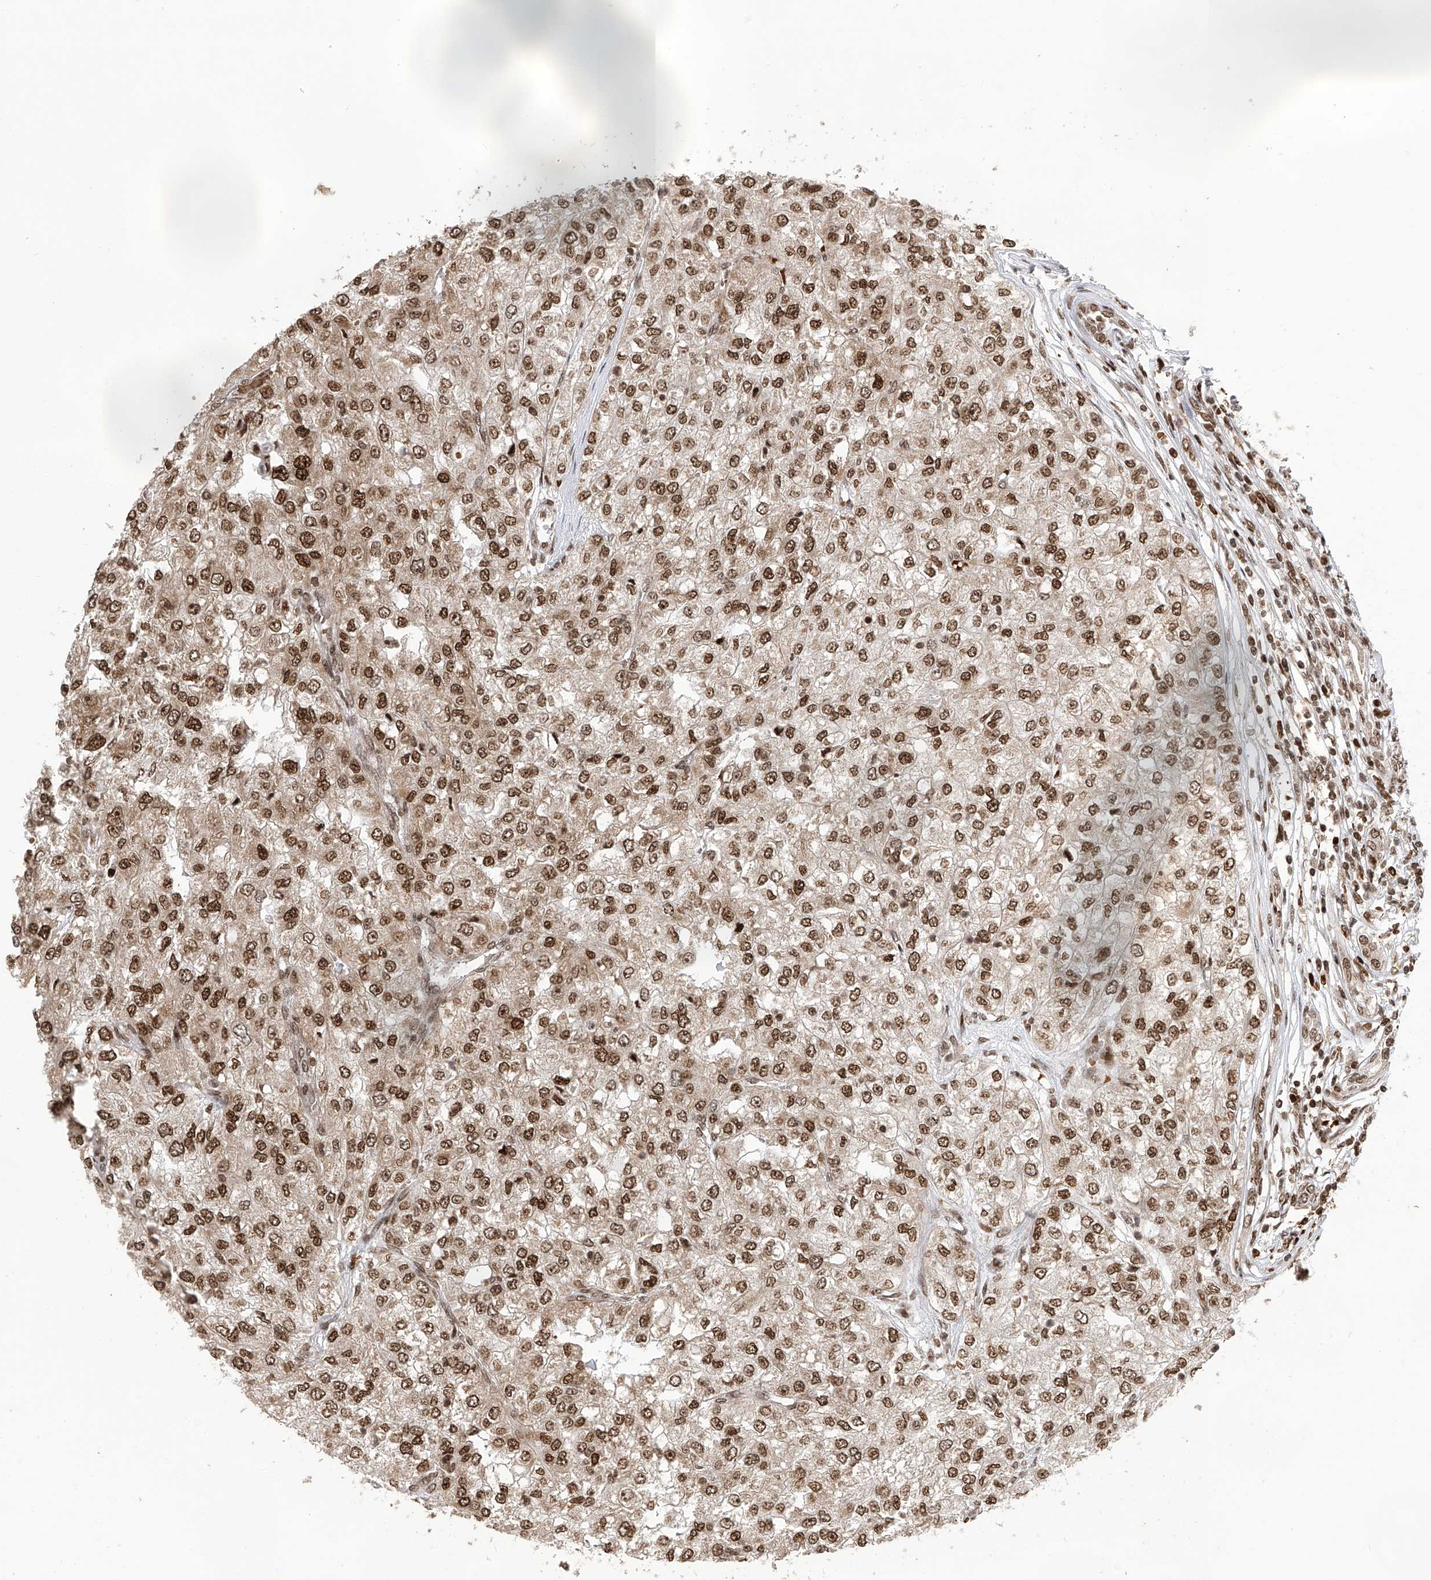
{"staining": {"intensity": "moderate", "quantity": ">75%", "location": "nuclear"}, "tissue": "renal cancer", "cell_type": "Tumor cells", "image_type": "cancer", "snomed": [{"axis": "morphology", "description": "Adenocarcinoma, NOS"}, {"axis": "topography", "description": "Kidney"}], "caption": "The image displays a brown stain indicating the presence of a protein in the nuclear of tumor cells in renal cancer.", "gene": "PAK1IP1", "patient": {"sex": "female", "age": 54}}